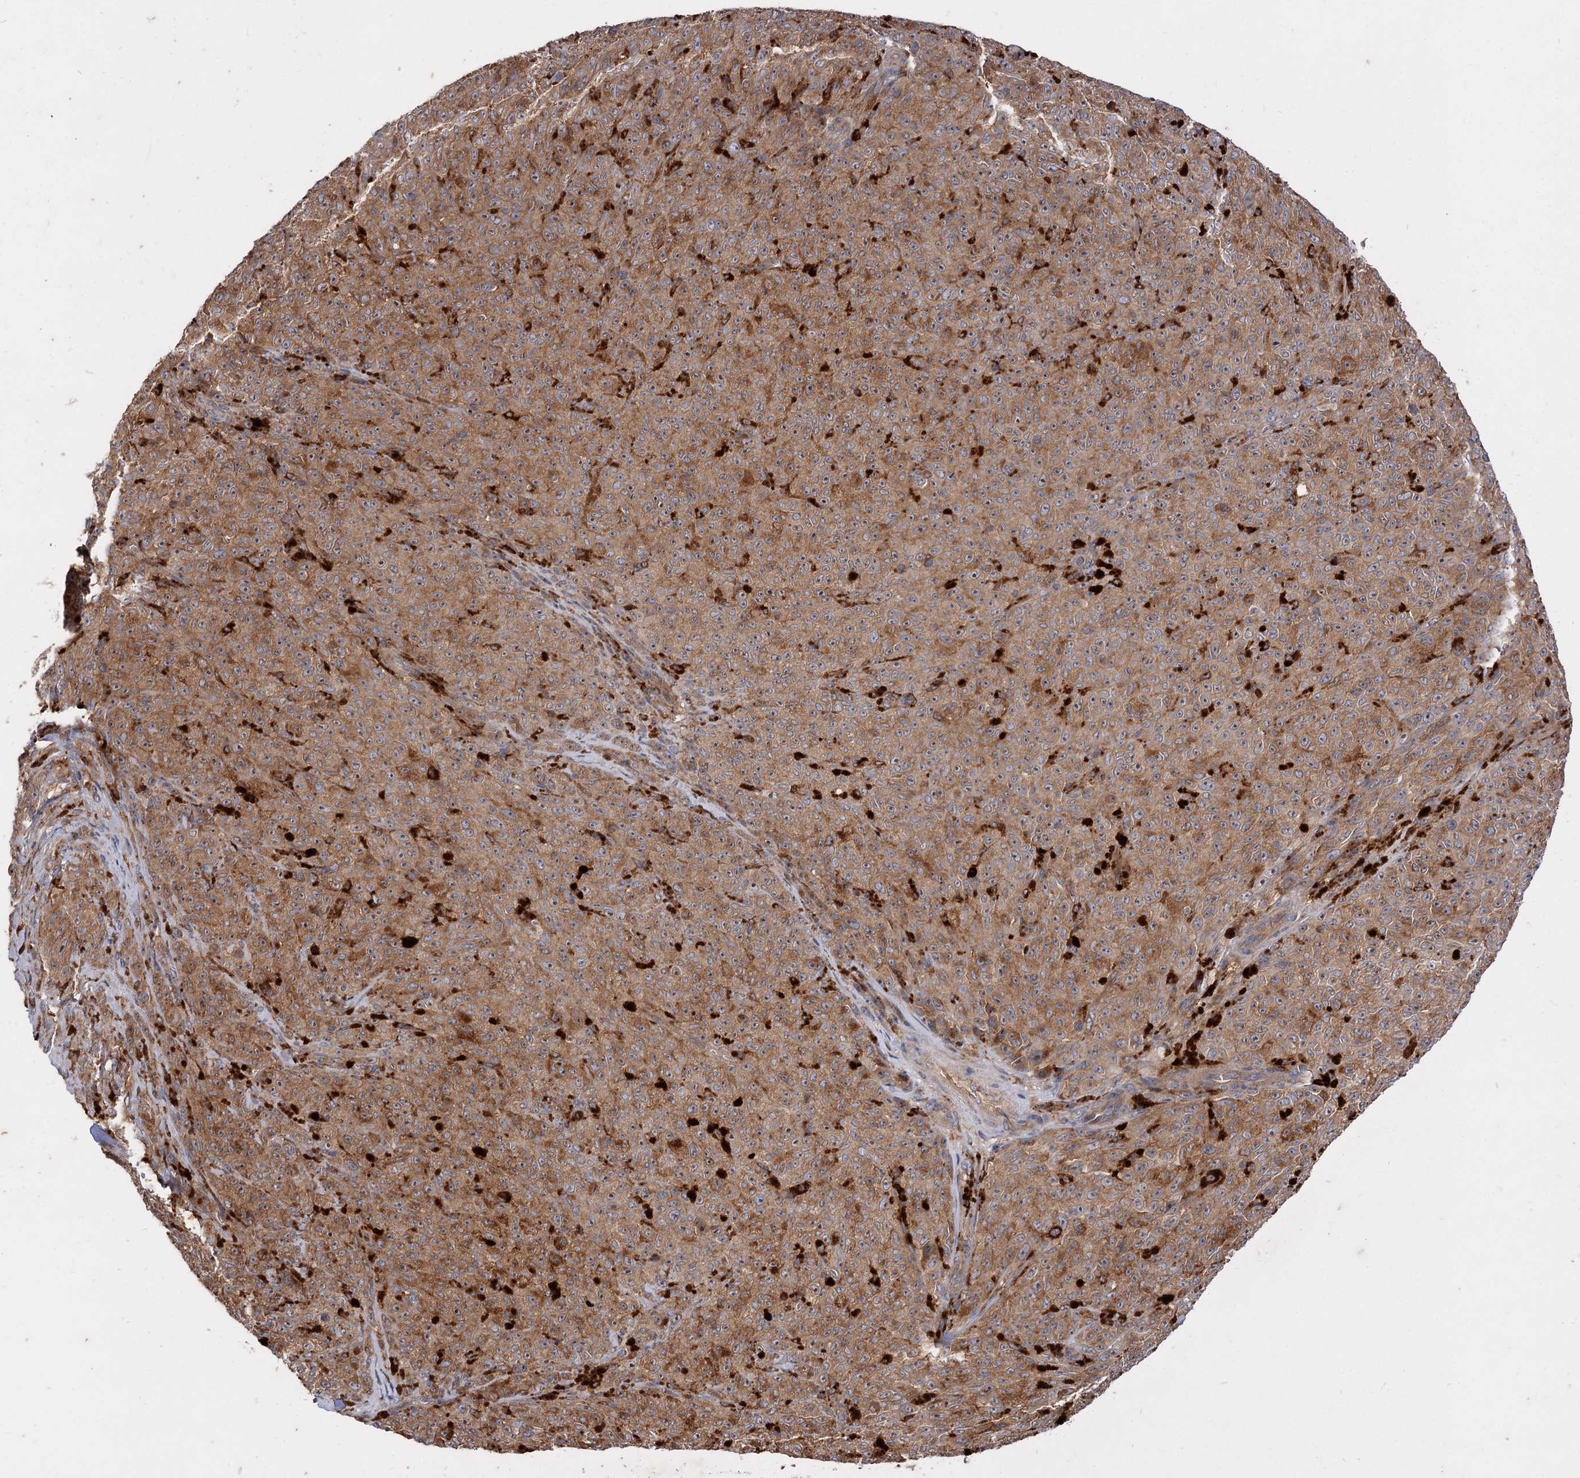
{"staining": {"intensity": "moderate", "quantity": ">75%", "location": "cytoplasmic/membranous"}, "tissue": "melanoma", "cell_type": "Tumor cells", "image_type": "cancer", "snomed": [{"axis": "morphology", "description": "Malignant melanoma, NOS"}, {"axis": "topography", "description": "Skin"}], "caption": "Human melanoma stained with a brown dye reveals moderate cytoplasmic/membranous positive positivity in about >75% of tumor cells.", "gene": "PATL1", "patient": {"sex": "female", "age": 82}}